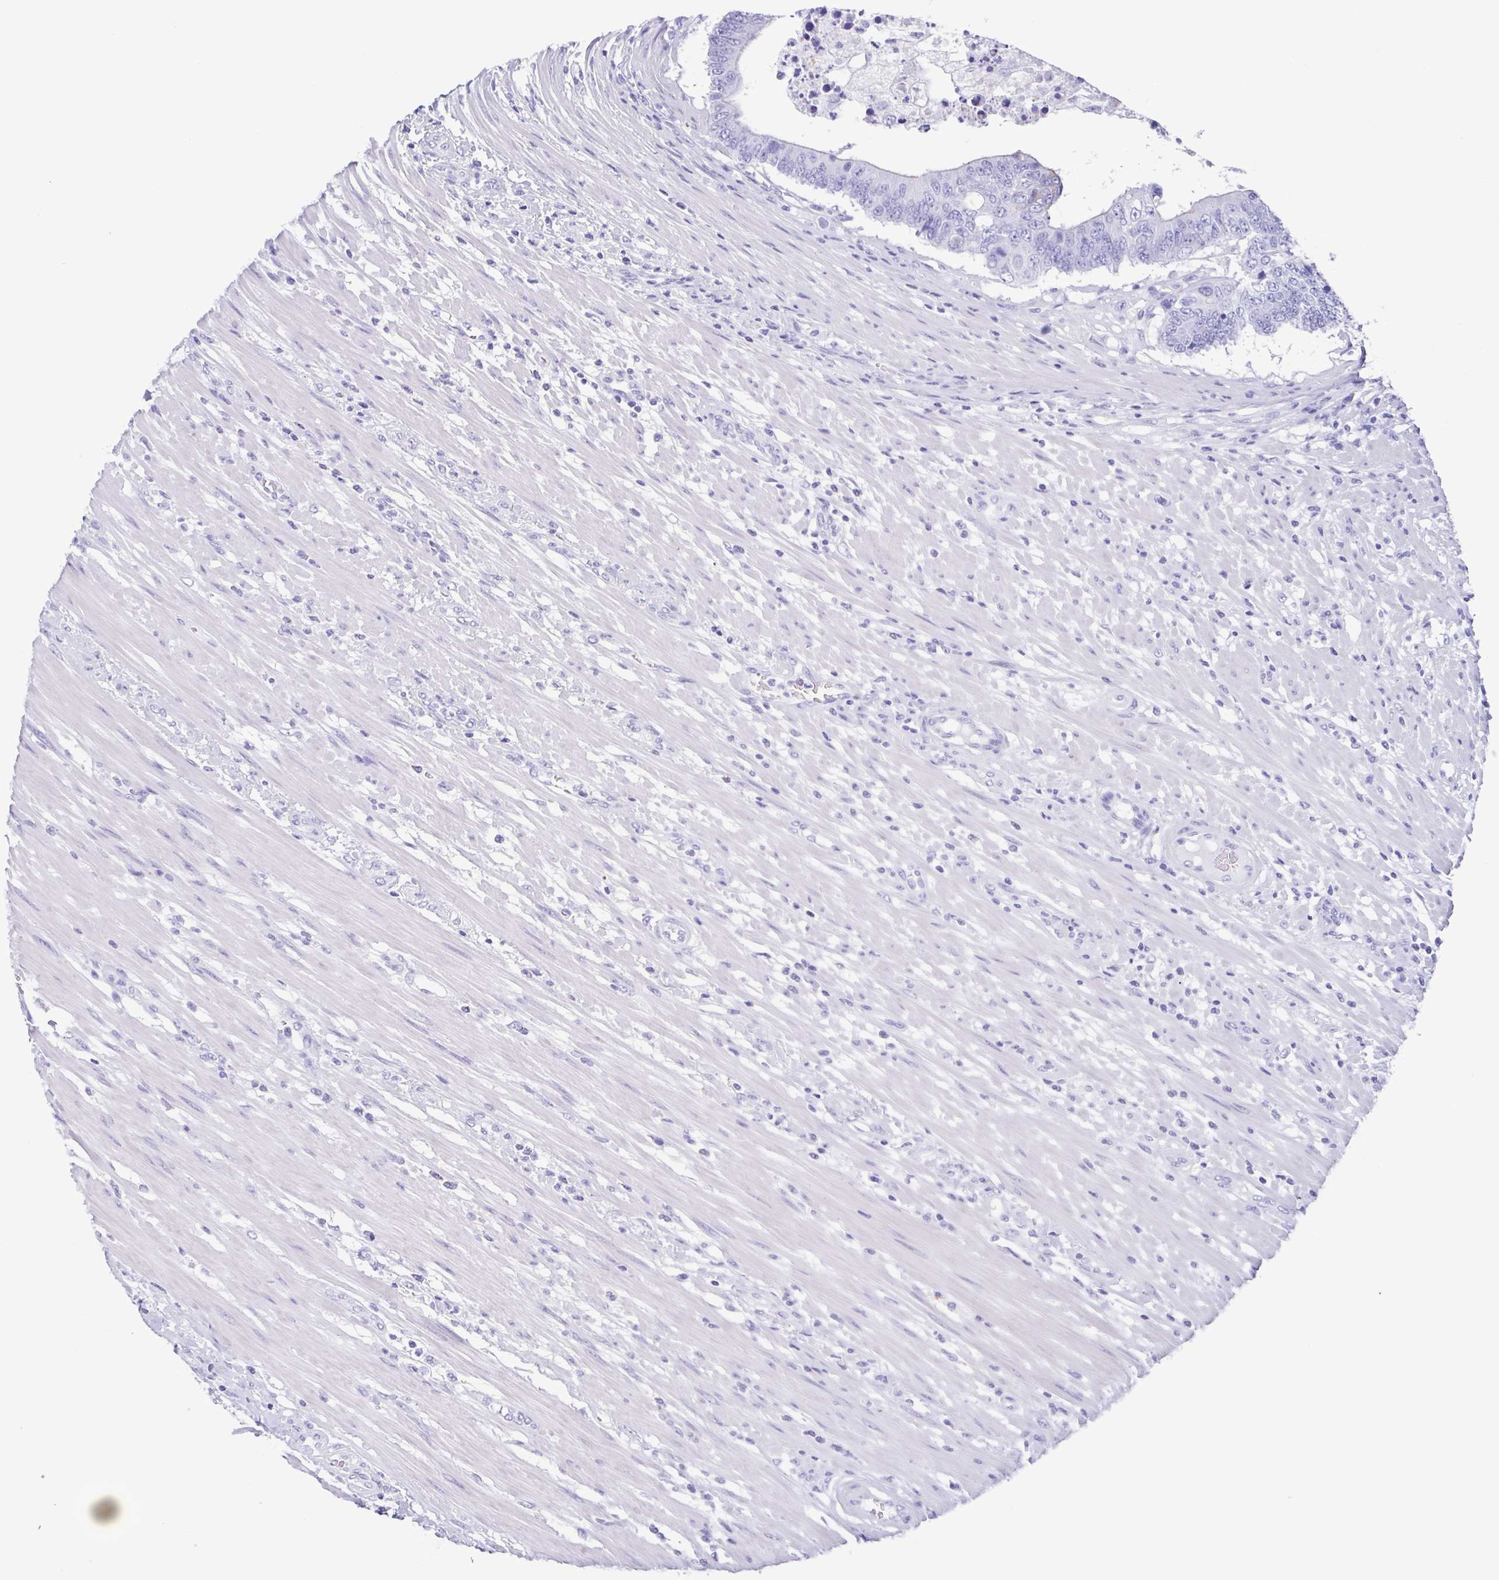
{"staining": {"intensity": "negative", "quantity": "none", "location": "none"}, "tissue": "colorectal cancer", "cell_type": "Tumor cells", "image_type": "cancer", "snomed": [{"axis": "morphology", "description": "Adenocarcinoma, NOS"}, {"axis": "topography", "description": "Colon"}], "caption": "Tumor cells are negative for protein expression in human adenocarcinoma (colorectal). The staining was performed using DAB to visualize the protein expression in brown, while the nuclei were stained in blue with hematoxylin (Magnification: 20x).", "gene": "TSPY2", "patient": {"sex": "female", "age": 48}}